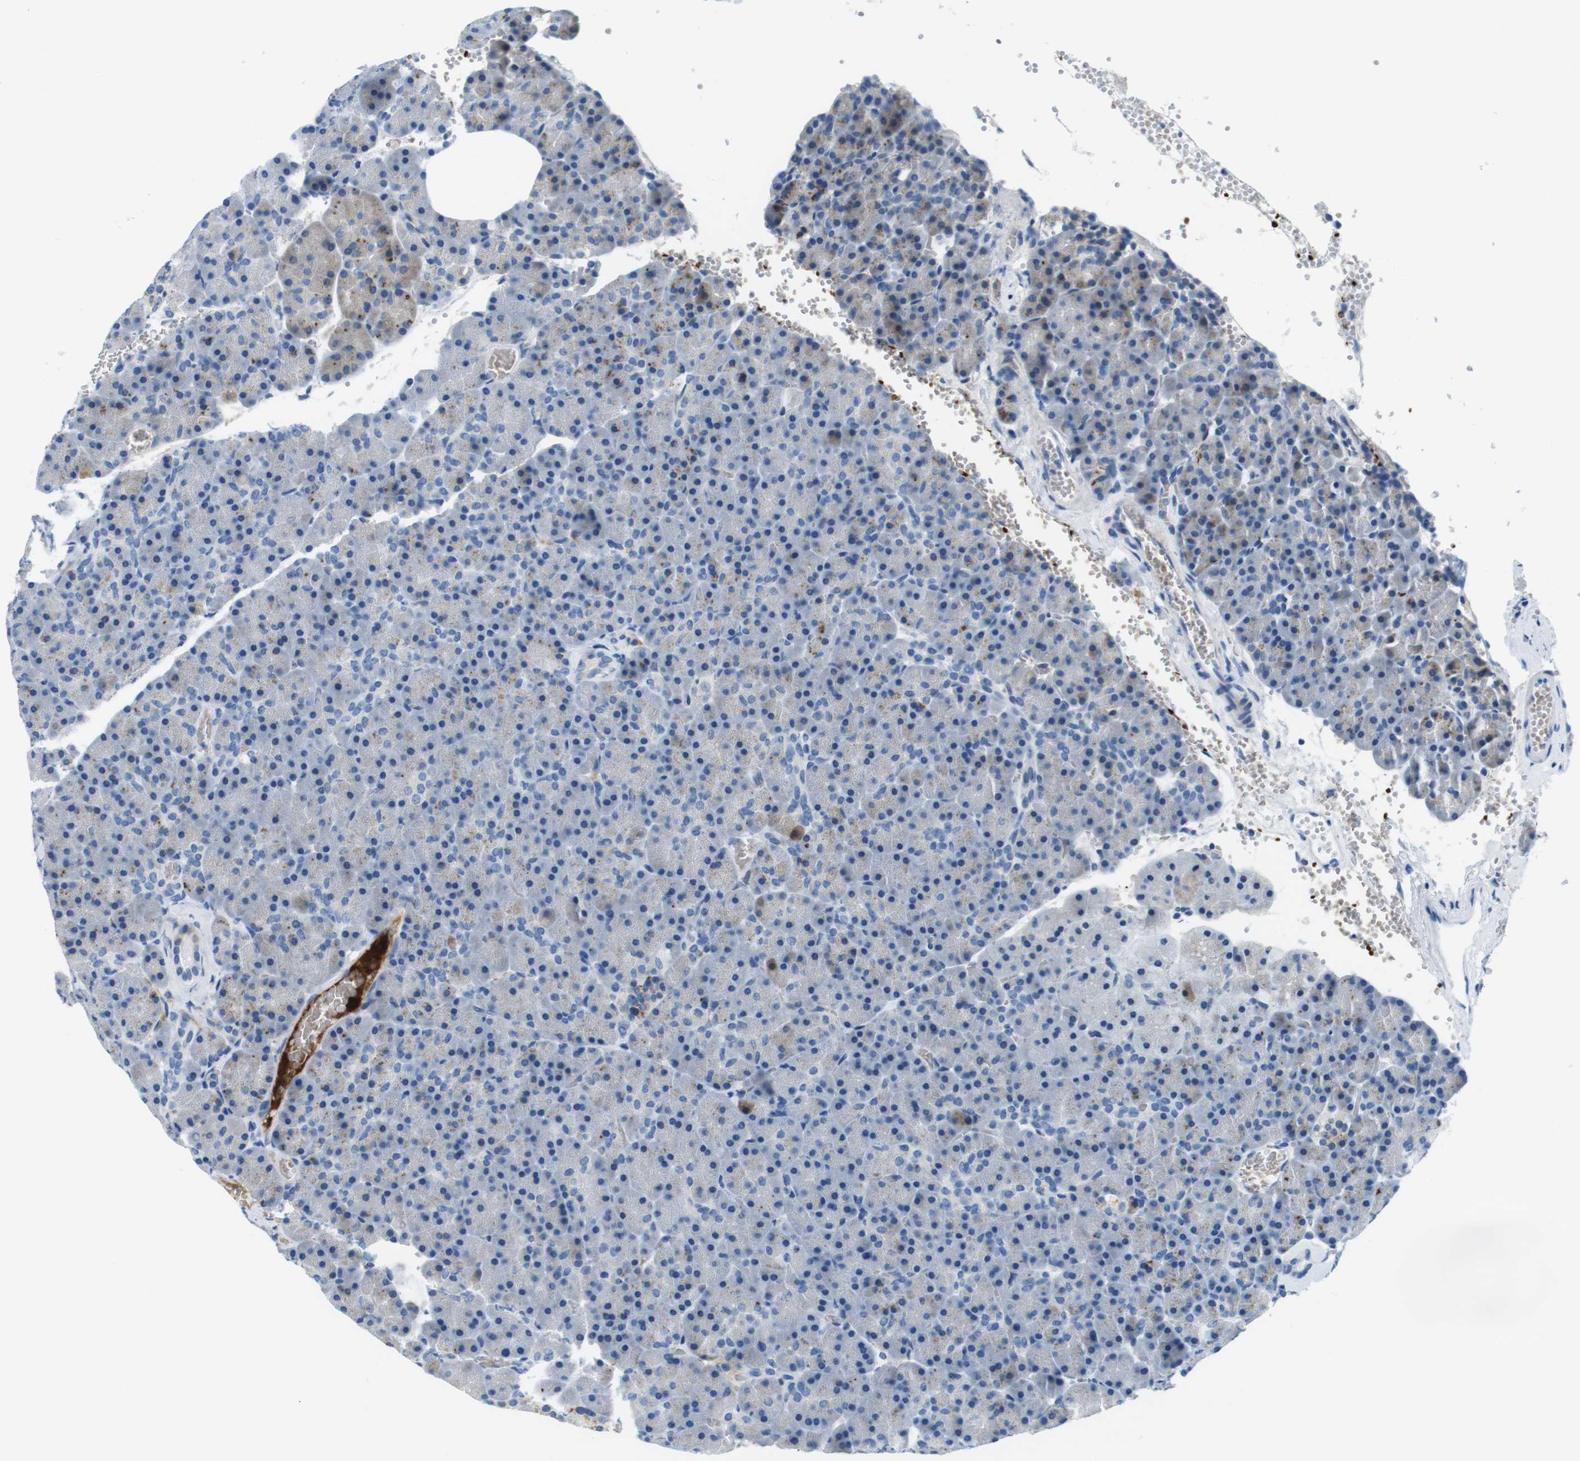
{"staining": {"intensity": "weak", "quantity": "<25%", "location": "cytoplasmic/membranous"}, "tissue": "pancreas", "cell_type": "Exocrine glandular cells", "image_type": "normal", "snomed": [{"axis": "morphology", "description": "Normal tissue, NOS"}, {"axis": "topography", "description": "Pancreas"}], "caption": "Immunohistochemistry of benign human pancreas displays no positivity in exocrine glandular cells.", "gene": "TFAP2C", "patient": {"sex": "female", "age": 35}}